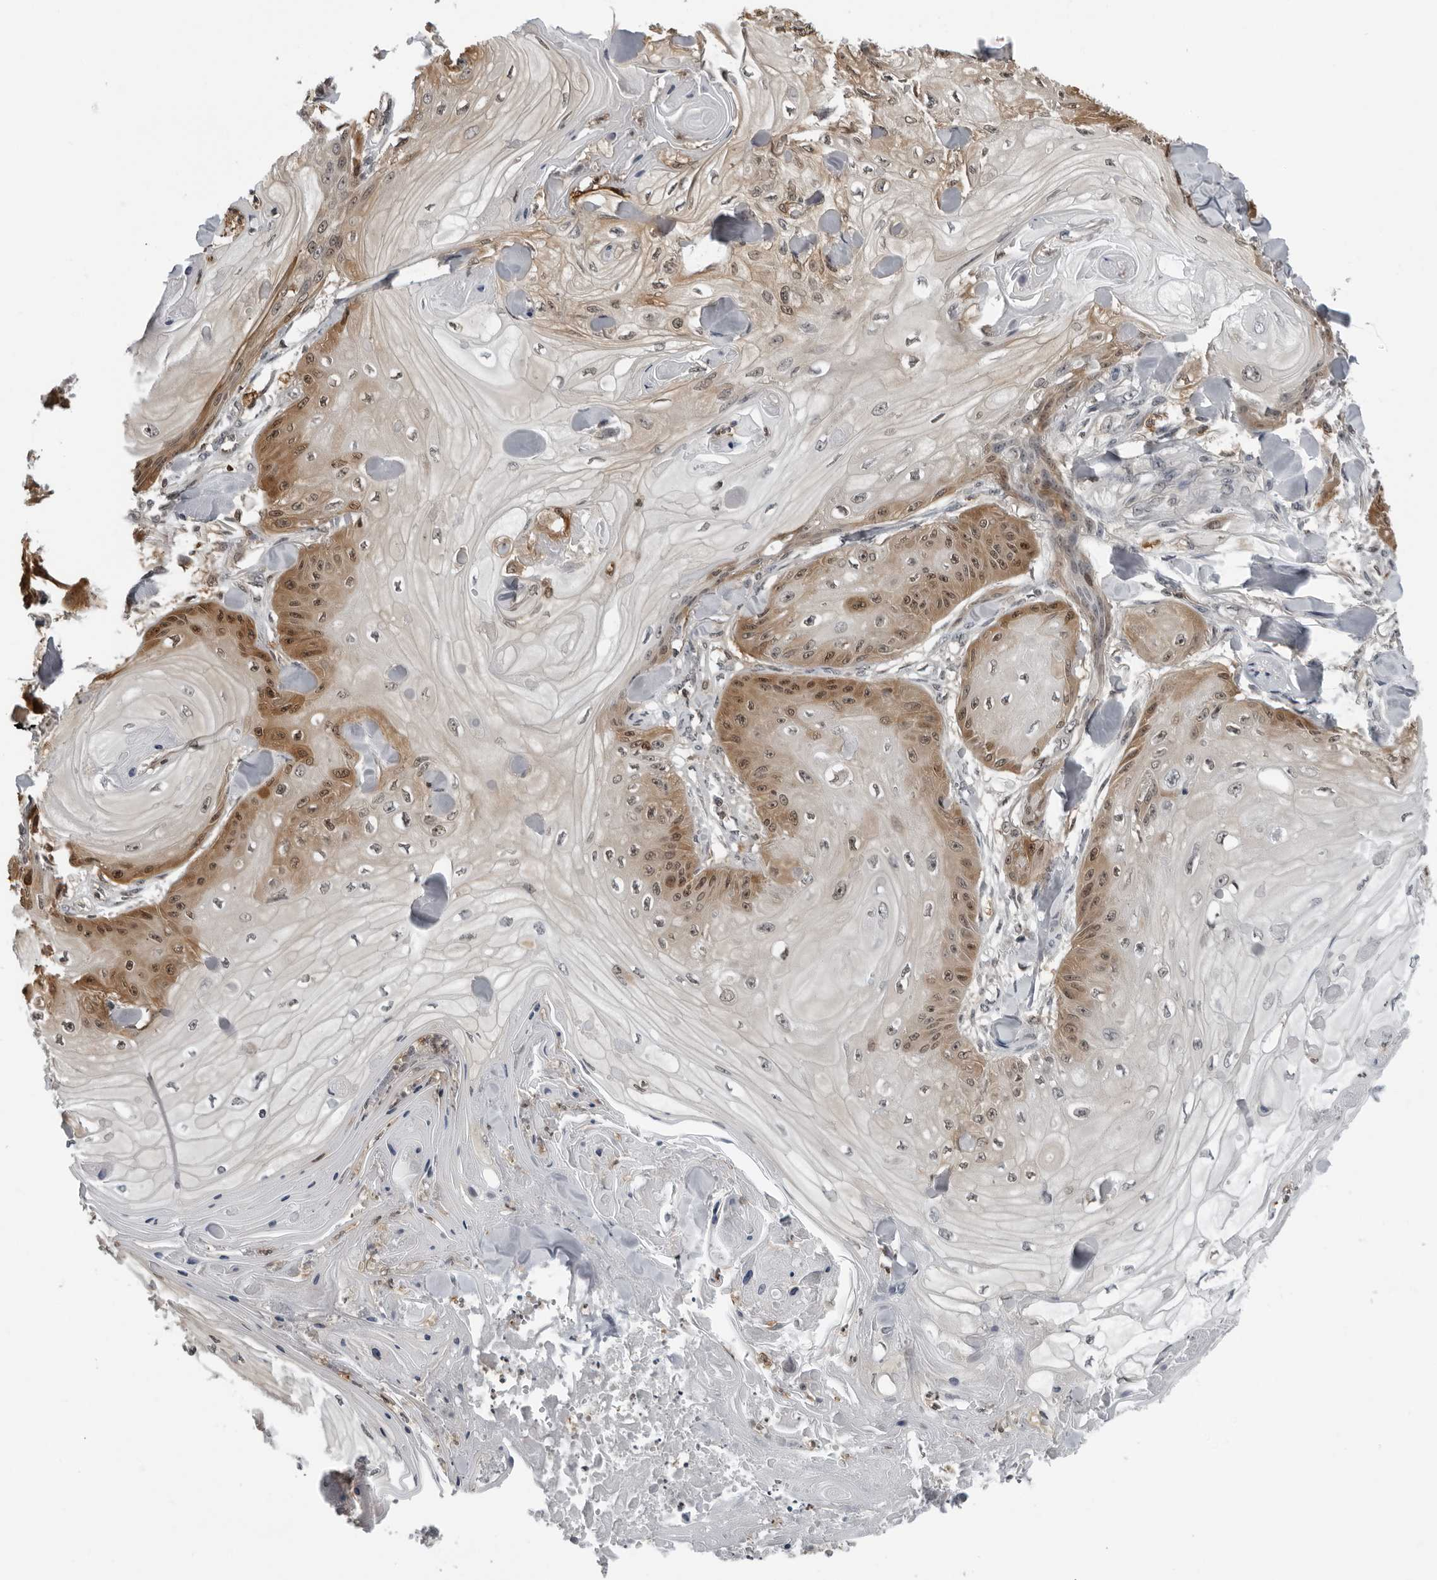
{"staining": {"intensity": "moderate", "quantity": "25%-75%", "location": "cytoplasmic/membranous,nuclear"}, "tissue": "skin cancer", "cell_type": "Tumor cells", "image_type": "cancer", "snomed": [{"axis": "morphology", "description": "Squamous cell carcinoma, NOS"}, {"axis": "topography", "description": "Skin"}], "caption": "Immunohistochemical staining of human skin cancer (squamous cell carcinoma) exhibits medium levels of moderate cytoplasmic/membranous and nuclear protein expression in about 25%-75% of tumor cells.", "gene": "HSPH1", "patient": {"sex": "male", "age": 74}}